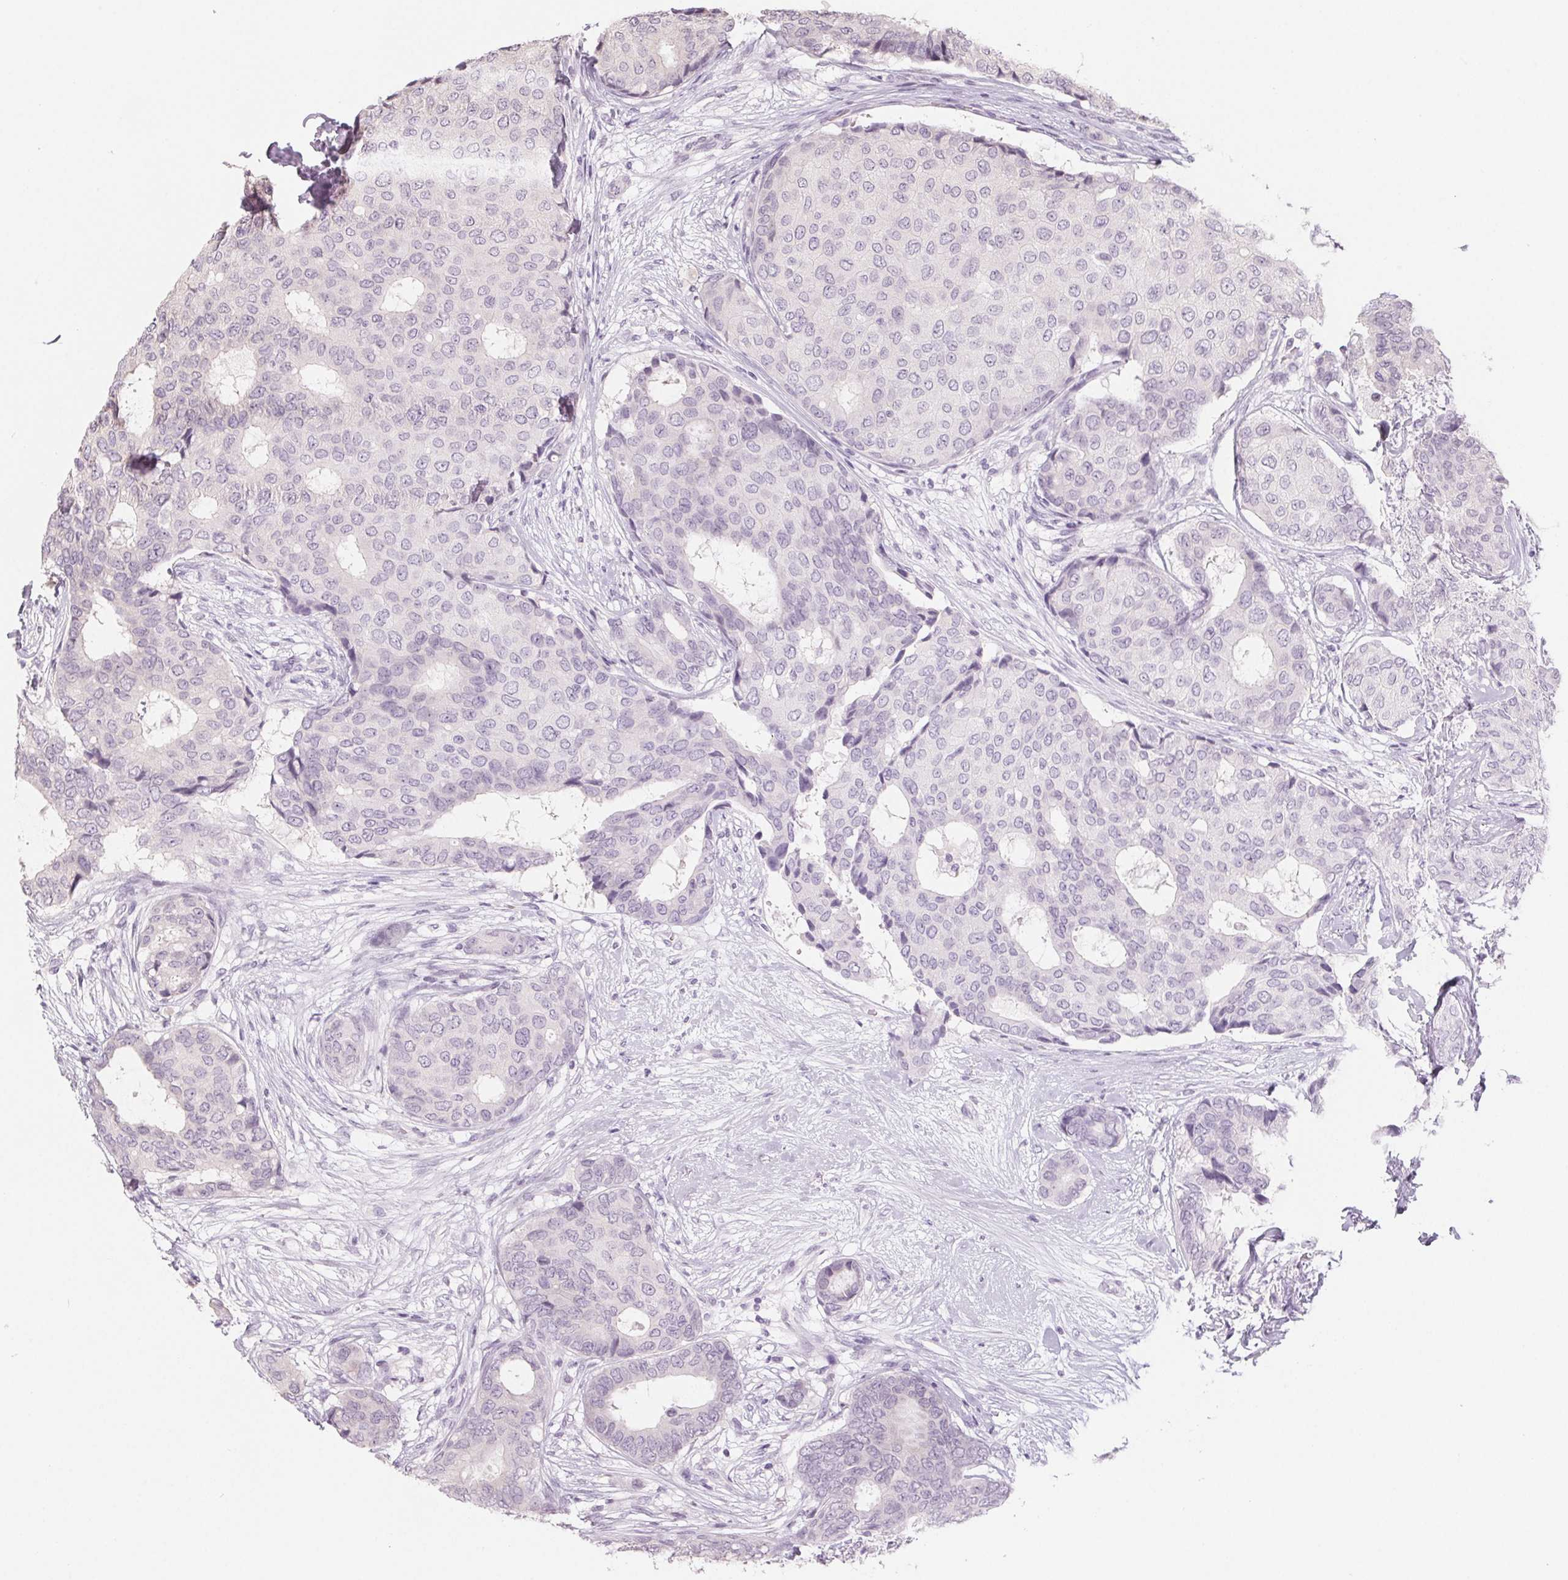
{"staining": {"intensity": "negative", "quantity": "none", "location": "none"}, "tissue": "breast cancer", "cell_type": "Tumor cells", "image_type": "cancer", "snomed": [{"axis": "morphology", "description": "Duct carcinoma"}, {"axis": "topography", "description": "Breast"}], "caption": "Immunohistochemical staining of human breast cancer (invasive ductal carcinoma) displays no significant expression in tumor cells.", "gene": "ZBBX", "patient": {"sex": "female", "age": 75}}